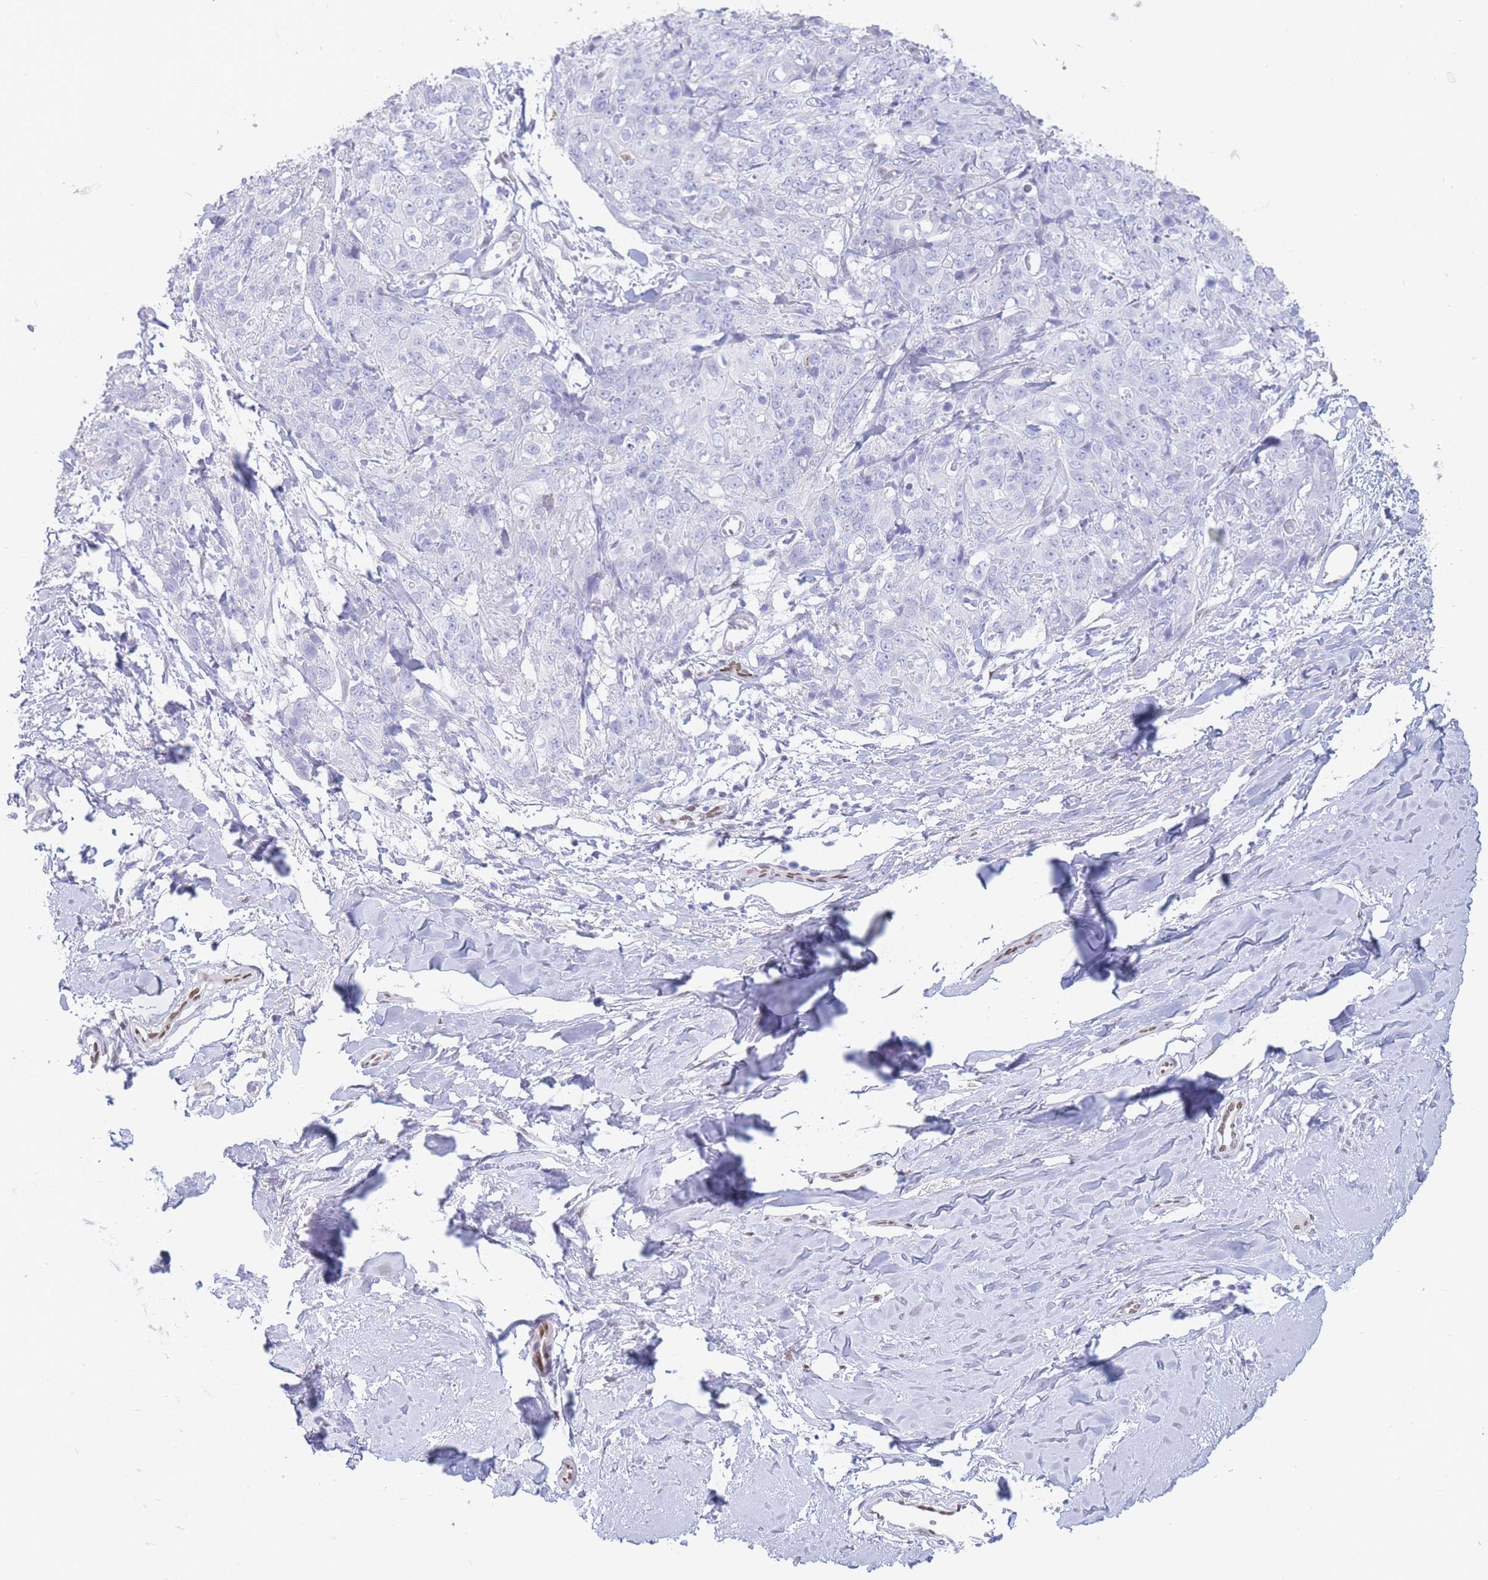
{"staining": {"intensity": "negative", "quantity": "none", "location": "none"}, "tissue": "skin cancer", "cell_type": "Tumor cells", "image_type": "cancer", "snomed": [{"axis": "morphology", "description": "Squamous cell carcinoma, NOS"}, {"axis": "topography", "description": "Skin"}, {"axis": "topography", "description": "Vulva"}], "caption": "Histopathology image shows no protein staining in tumor cells of skin cancer tissue.", "gene": "PSMB5", "patient": {"sex": "female", "age": 85}}